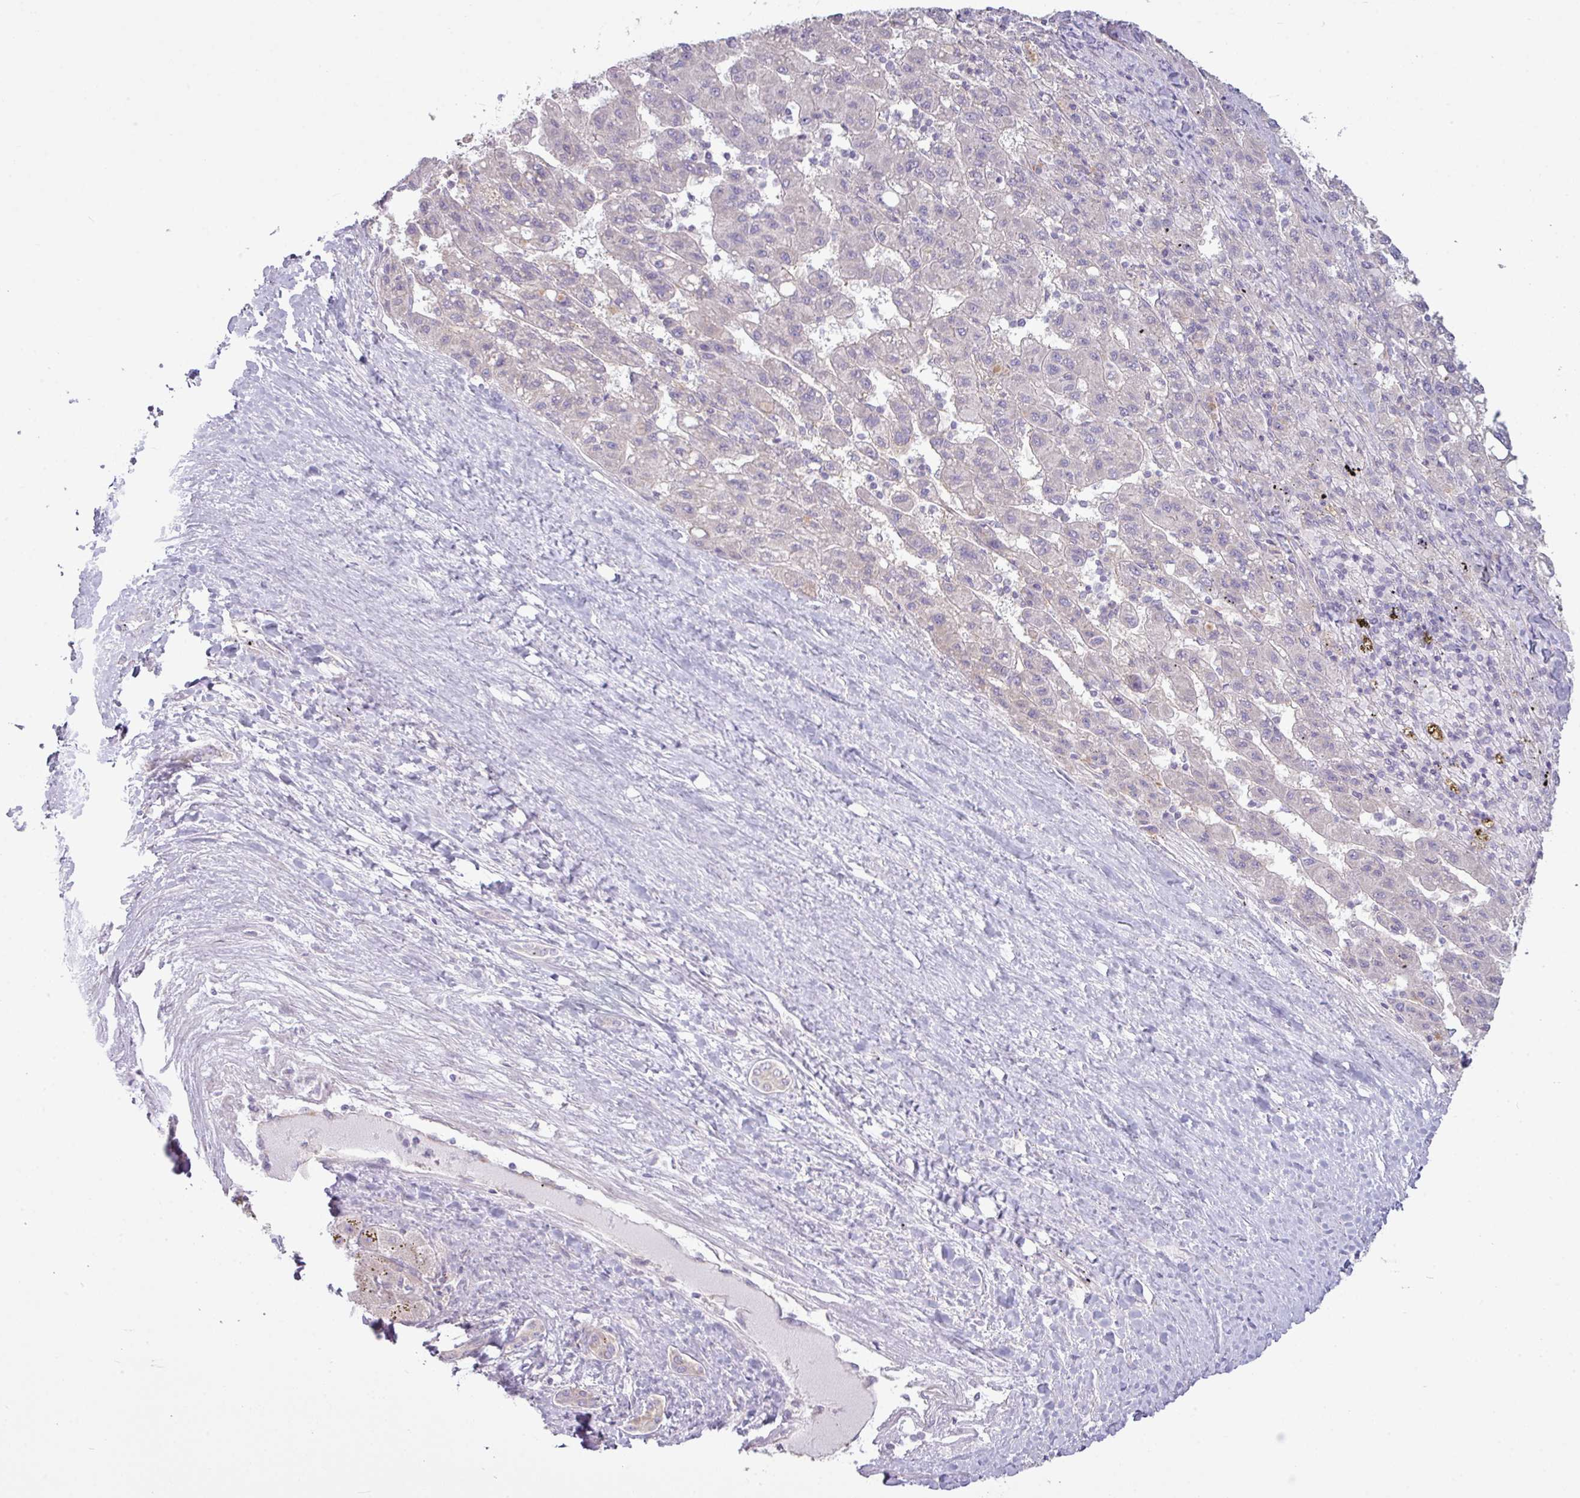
{"staining": {"intensity": "negative", "quantity": "none", "location": "none"}, "tissue": "liver cancer", "cell_type": "Tumor cells", "image_type": "cancer", "snomed": [{"axis": "morphology", "description": "Carcinoma, Hepatocellular, NOS"}, {"axis": "topography", "description": "Liver"}], "caption": "Tumor cells show no significant protein expression in liver cancer (hepatocellular carcinoma).", "gene": "CAMK2B", "patient": {"sex": "female", "age": 82}}